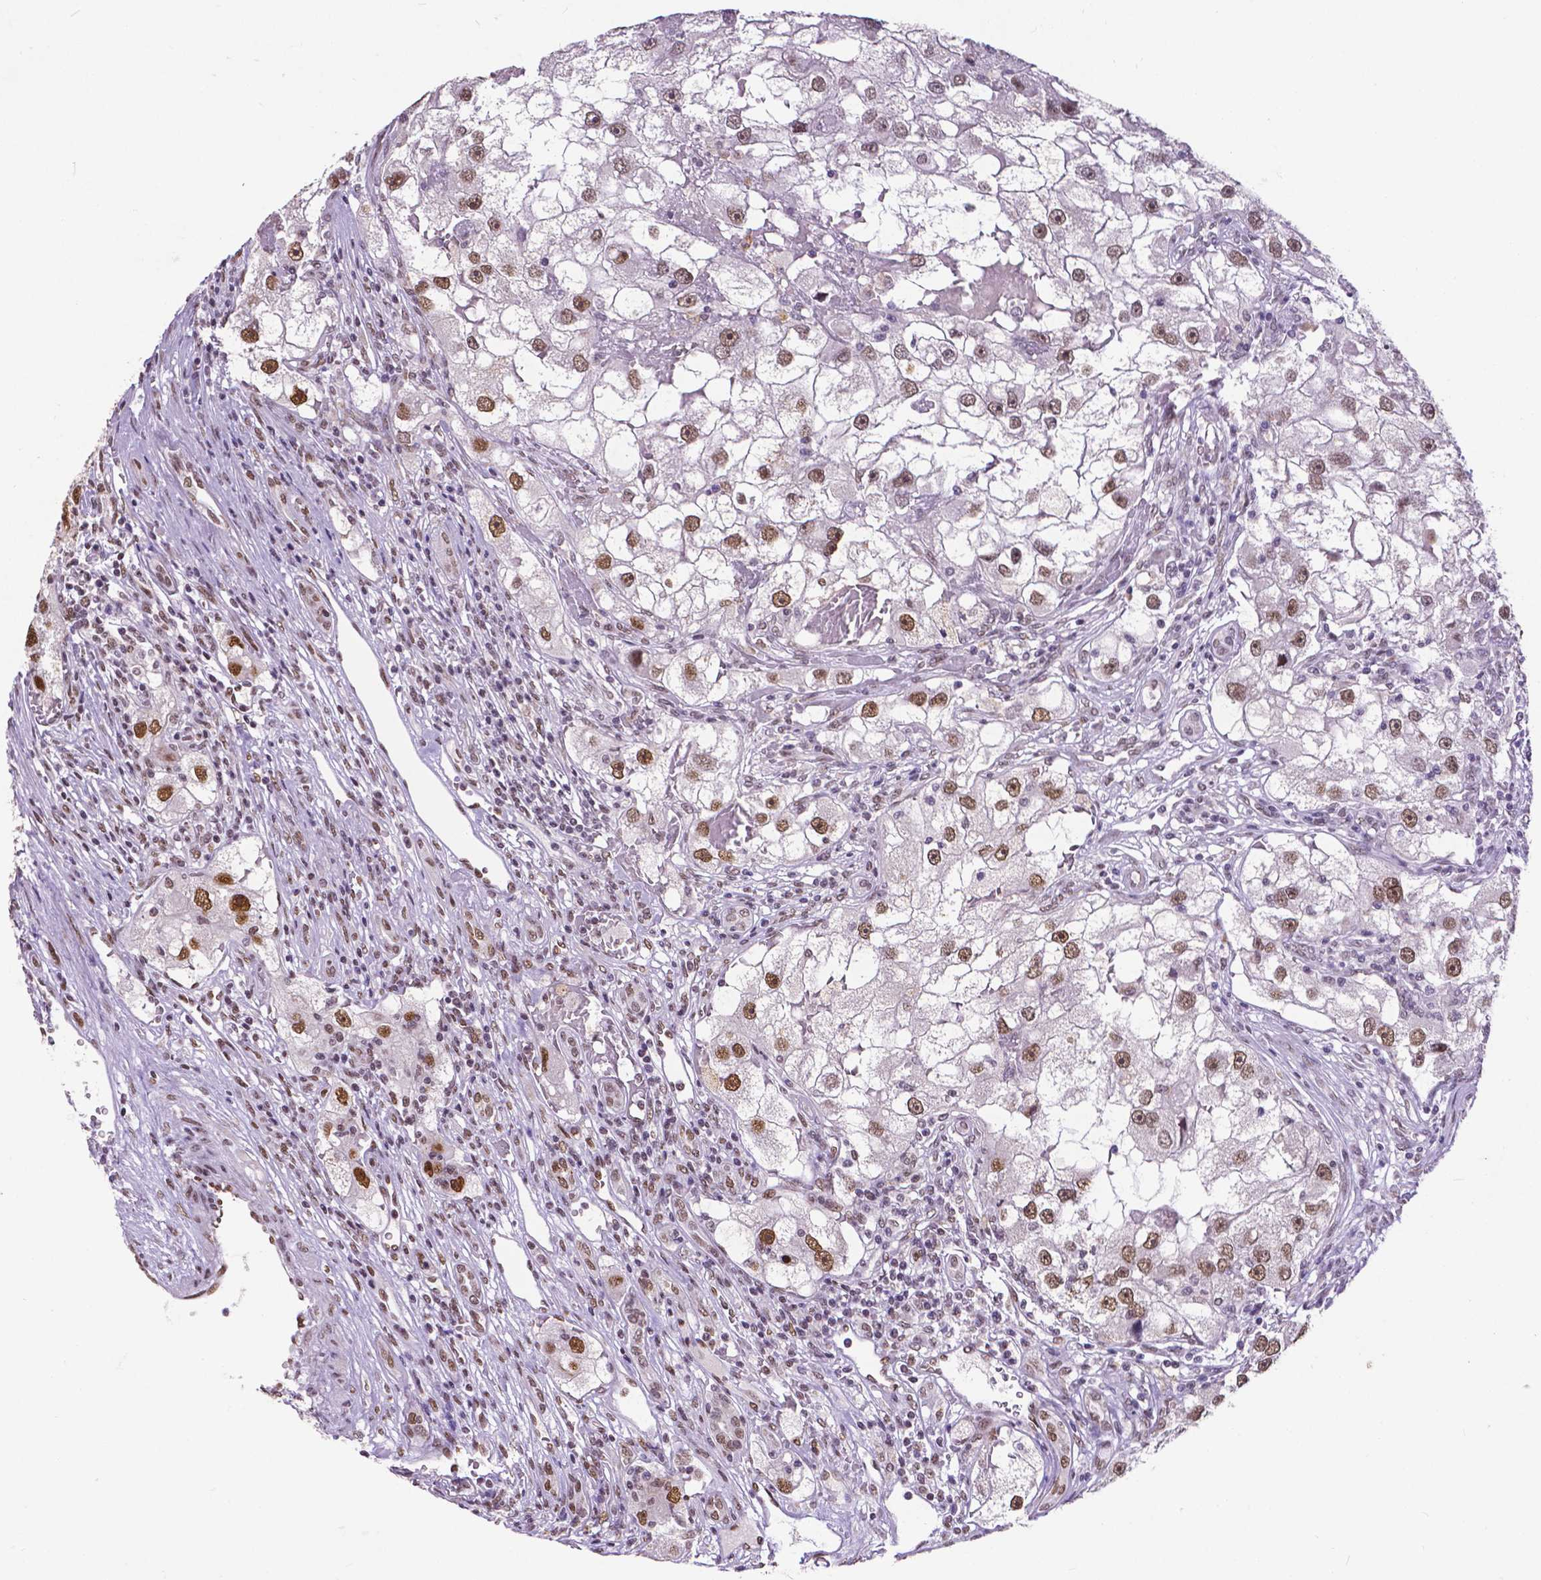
{"staining": {"intensity": "moderate", "quantity": ">75%", "location": "nuclear"}, "tissue": "renal cancer", "cell_type": "Tumor cells", "image_type": "cancer", "snomed": [{"axis": "morphology", "description": "Adenocarcinoma, NOS"}, {"axis": "topography", "description": "Kidney"}], "caption": "Renal cancer (adenocarcinoma) stained with a brown dye shows moderate nuclear positive staining in approximately >75% of tumor cells.", "gene": "ATRX", "patient": {"sex": "male", "age": 63}}